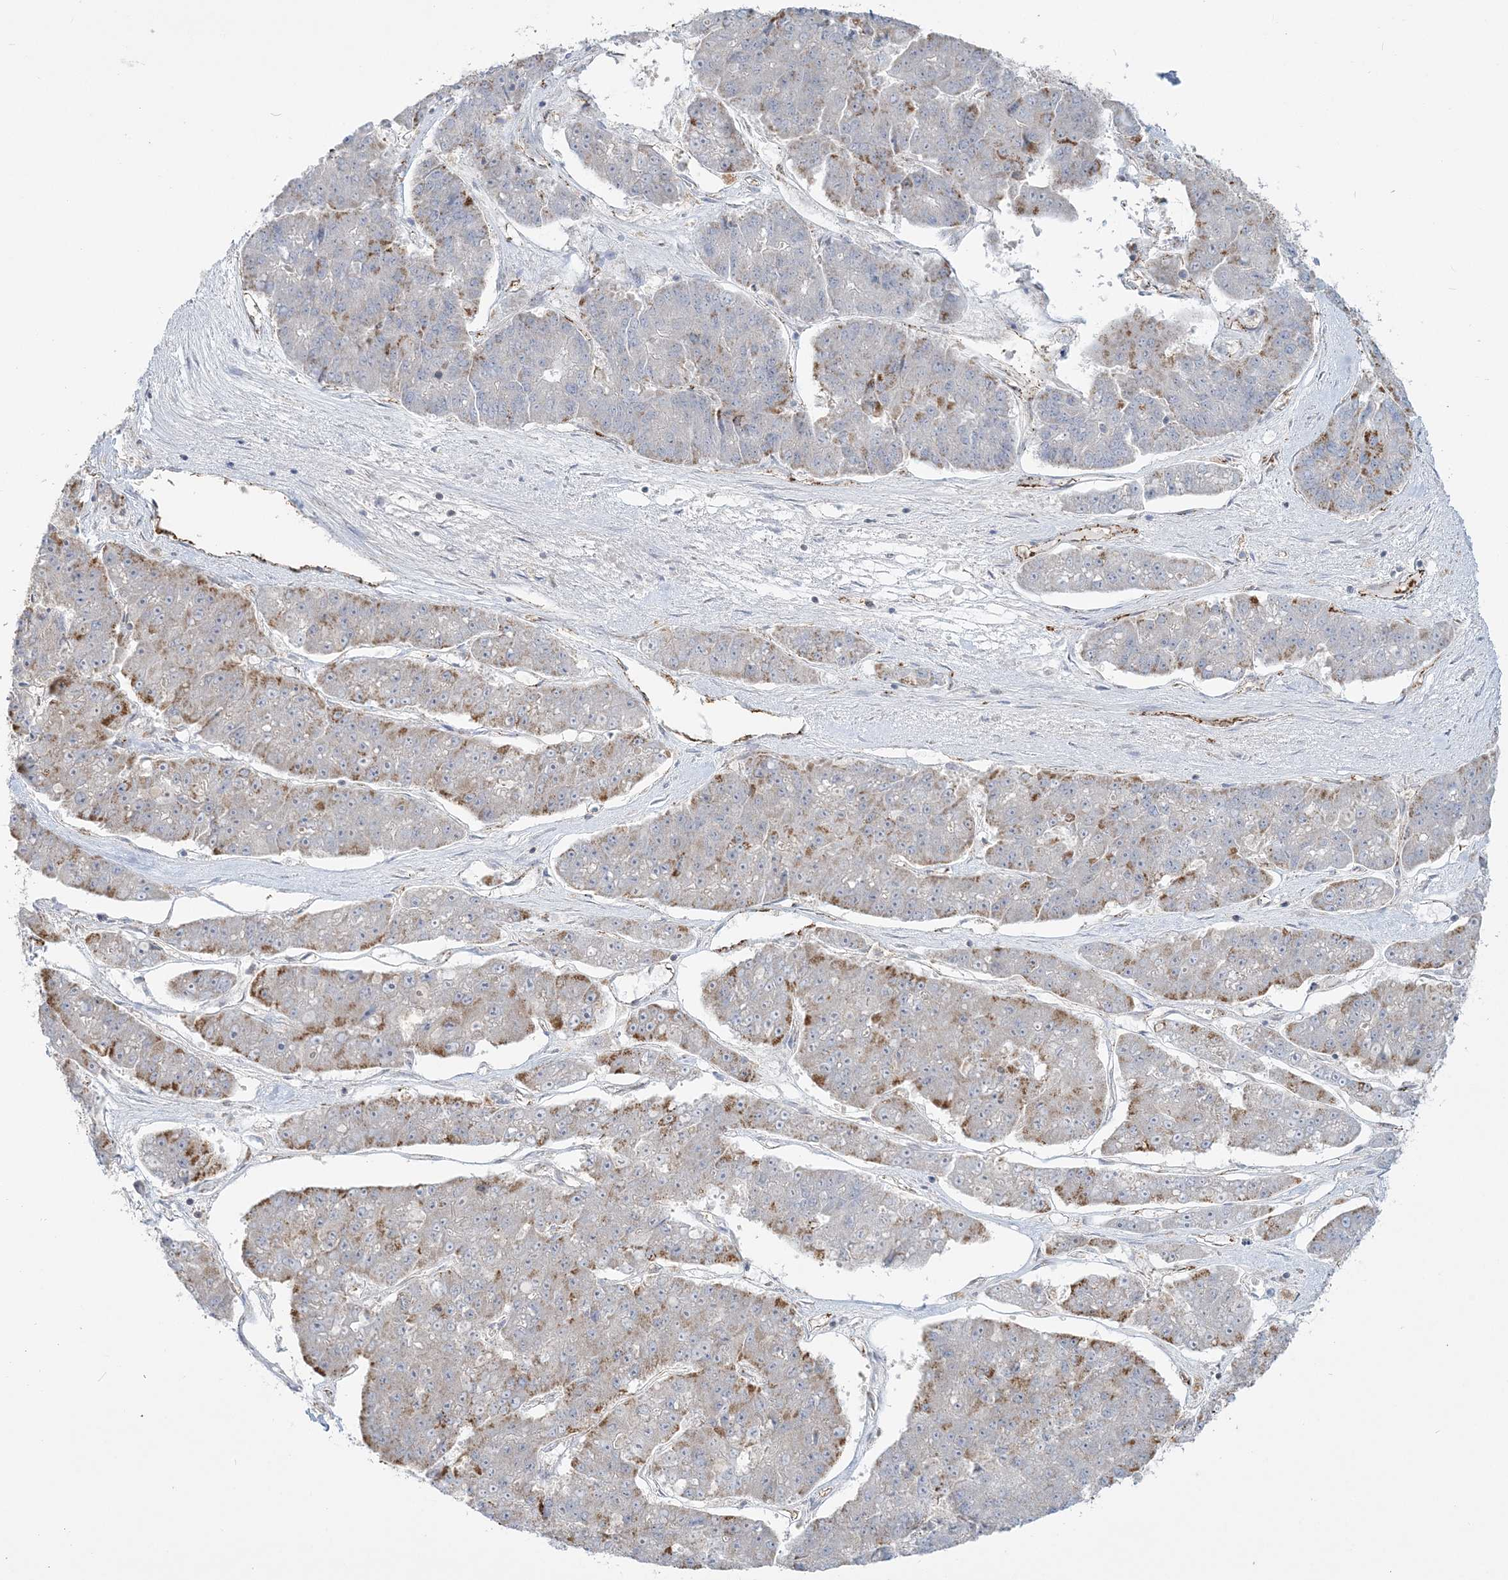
{"staining": {"intensity": "moderate", "quantity": "<25%", "location": "cytoplasmic/membranous"}, "tissue": "pancreatic cancer", "cell_type": "Tumor cells", "image_type": "cancer", "snomed": [{"axis": "morphology", "description": "Adenocarcinoma, NOS"}, {"axis": "topography", "description": "Pancreas"}], "caption": "Protein staining reveals moderate cytoplasmic/membranous staining in about <25% of tumor cells in adenocarcinoma (pancreatic). Using DAB (3,3'-diaminobenzidine) (brown) and hematoxylin (blue) stains, captured at high magnification using brightfield microscopy.", "gene": "INPP1", "patient": {"sex": "male", "age": 50}}